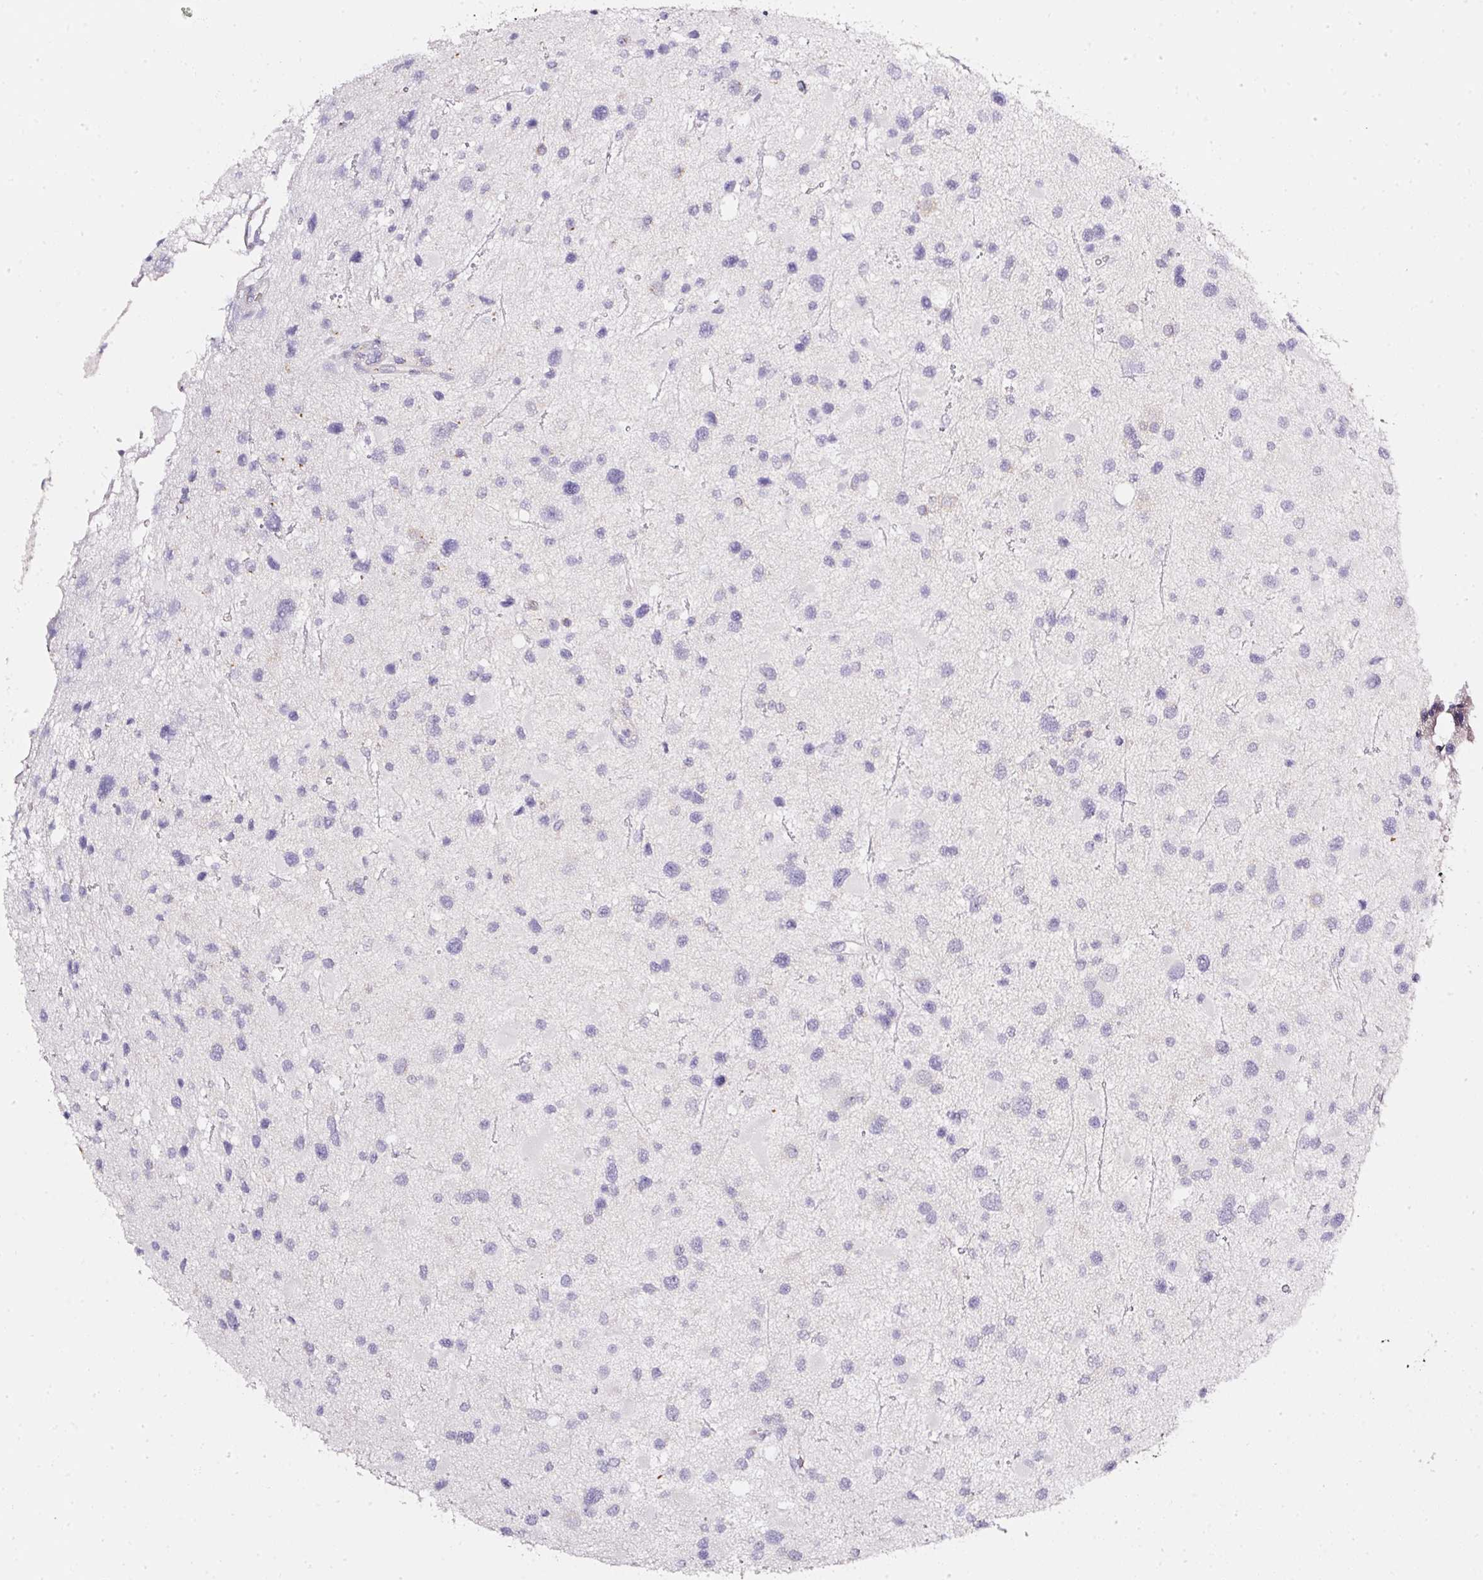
{"staining": {"intensity": "negative", "quantity": "none", "location": "none"}, "tissue": "glioma", "cell_type": "Tumor cells", "image_type": "cancer", "snomed": [{"axis": "morphology", "description": "Glioma, malignant, Low grade"}, {"axis": "topography", "description": "Brain"}], "caption": "Glioma was stained to show a protein in brown. There is no significant staining in tumor cells.", "gene": "PDXDC1", "patient": {"sex": "female", "age": 32}}